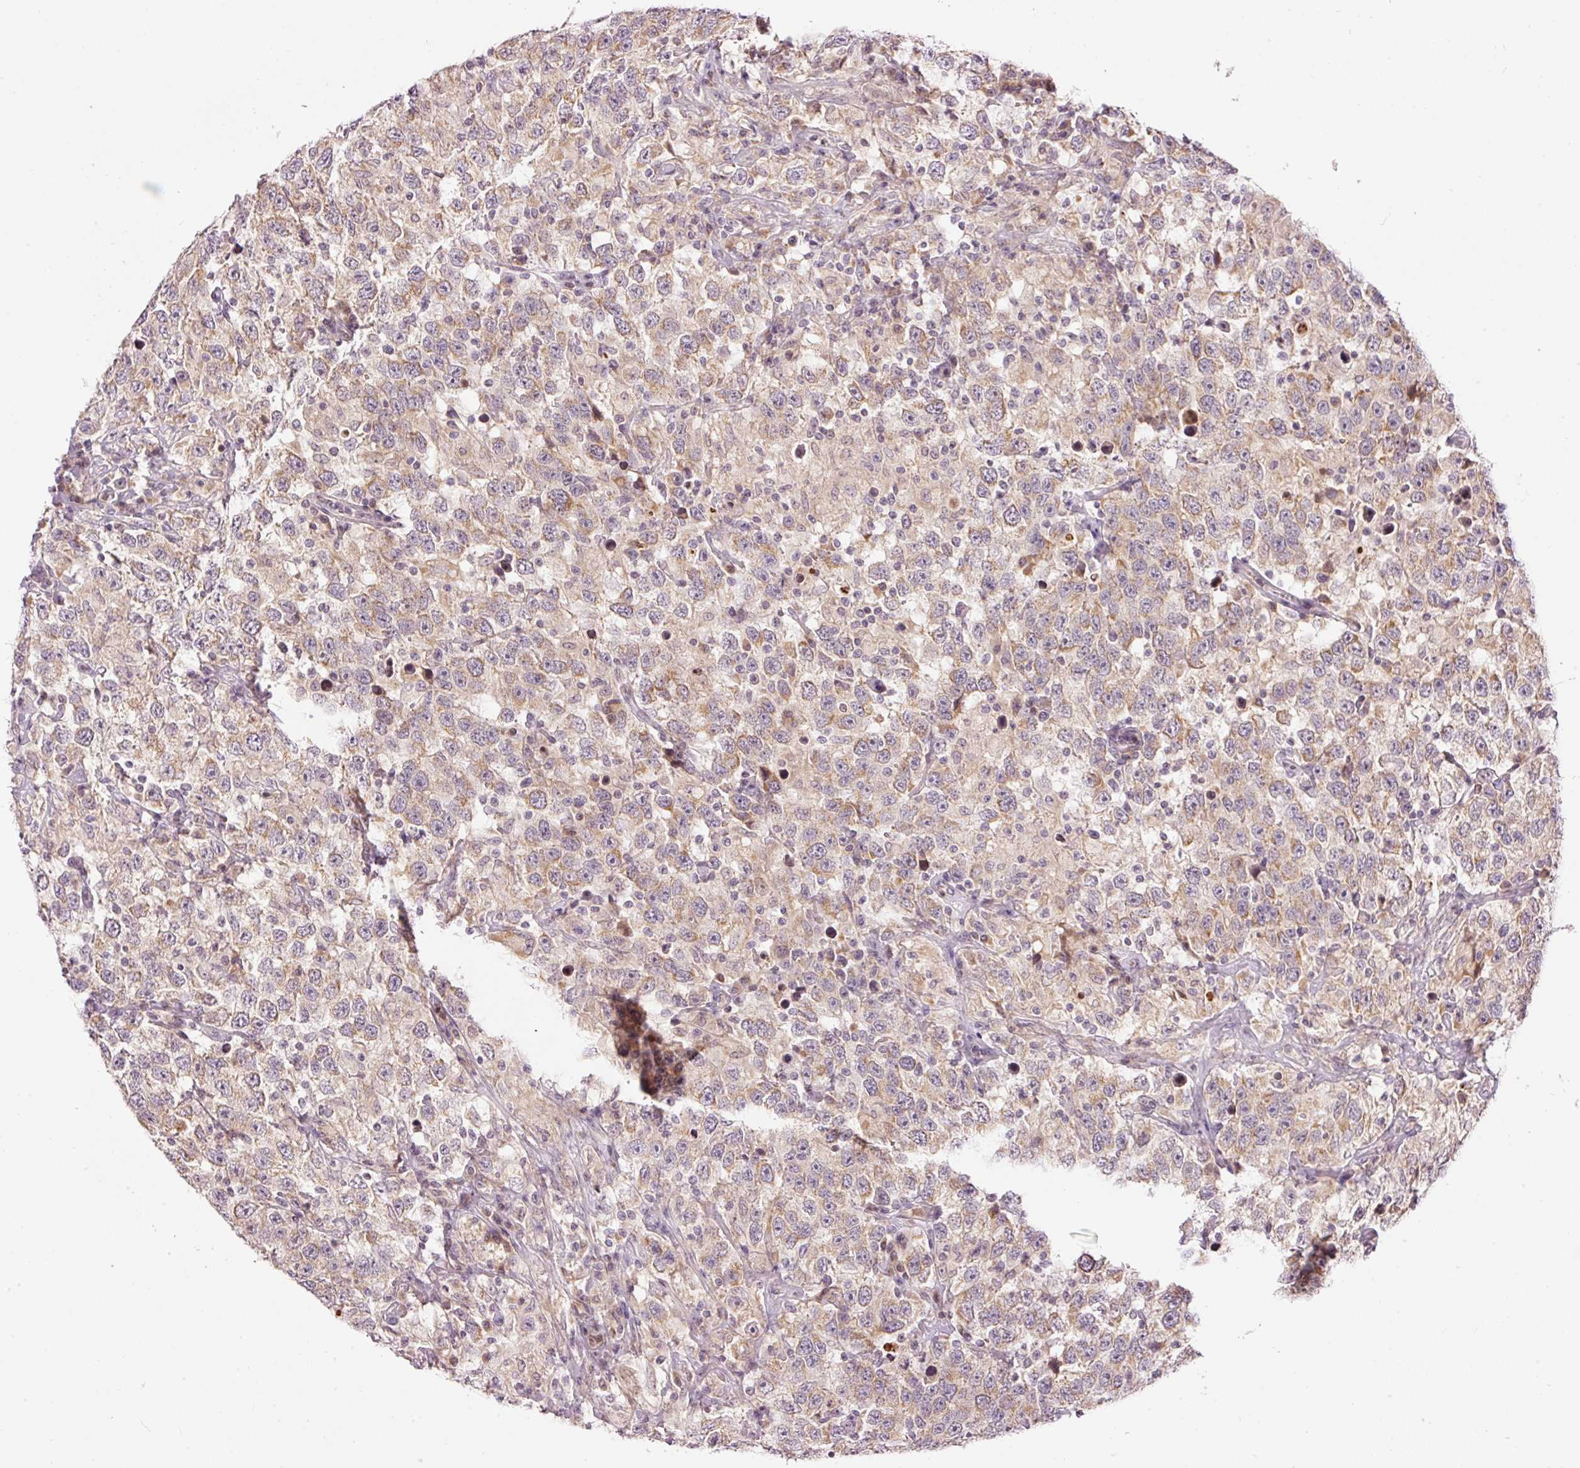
{"staining": {"intensity": "moderate", "quantity": ">75%", "location": "cytoplasmic/membranous"}, "tissue": "testis cancer", "cell_type": "Tumor cells", "image_type": "cancer", "snomed": [{"axis": "morphology", "description": "Seminoma, NOS"}, {"axis": "topography", "description": "Testis"}], "caption": "Immunohistochemical staining of human testis seminoma shows moderate cytoplasmic/membranous protein expression in about >75% of tumor cells.", "gene": "ABHD11", "patient": {"sex": "male", "age": 41}}